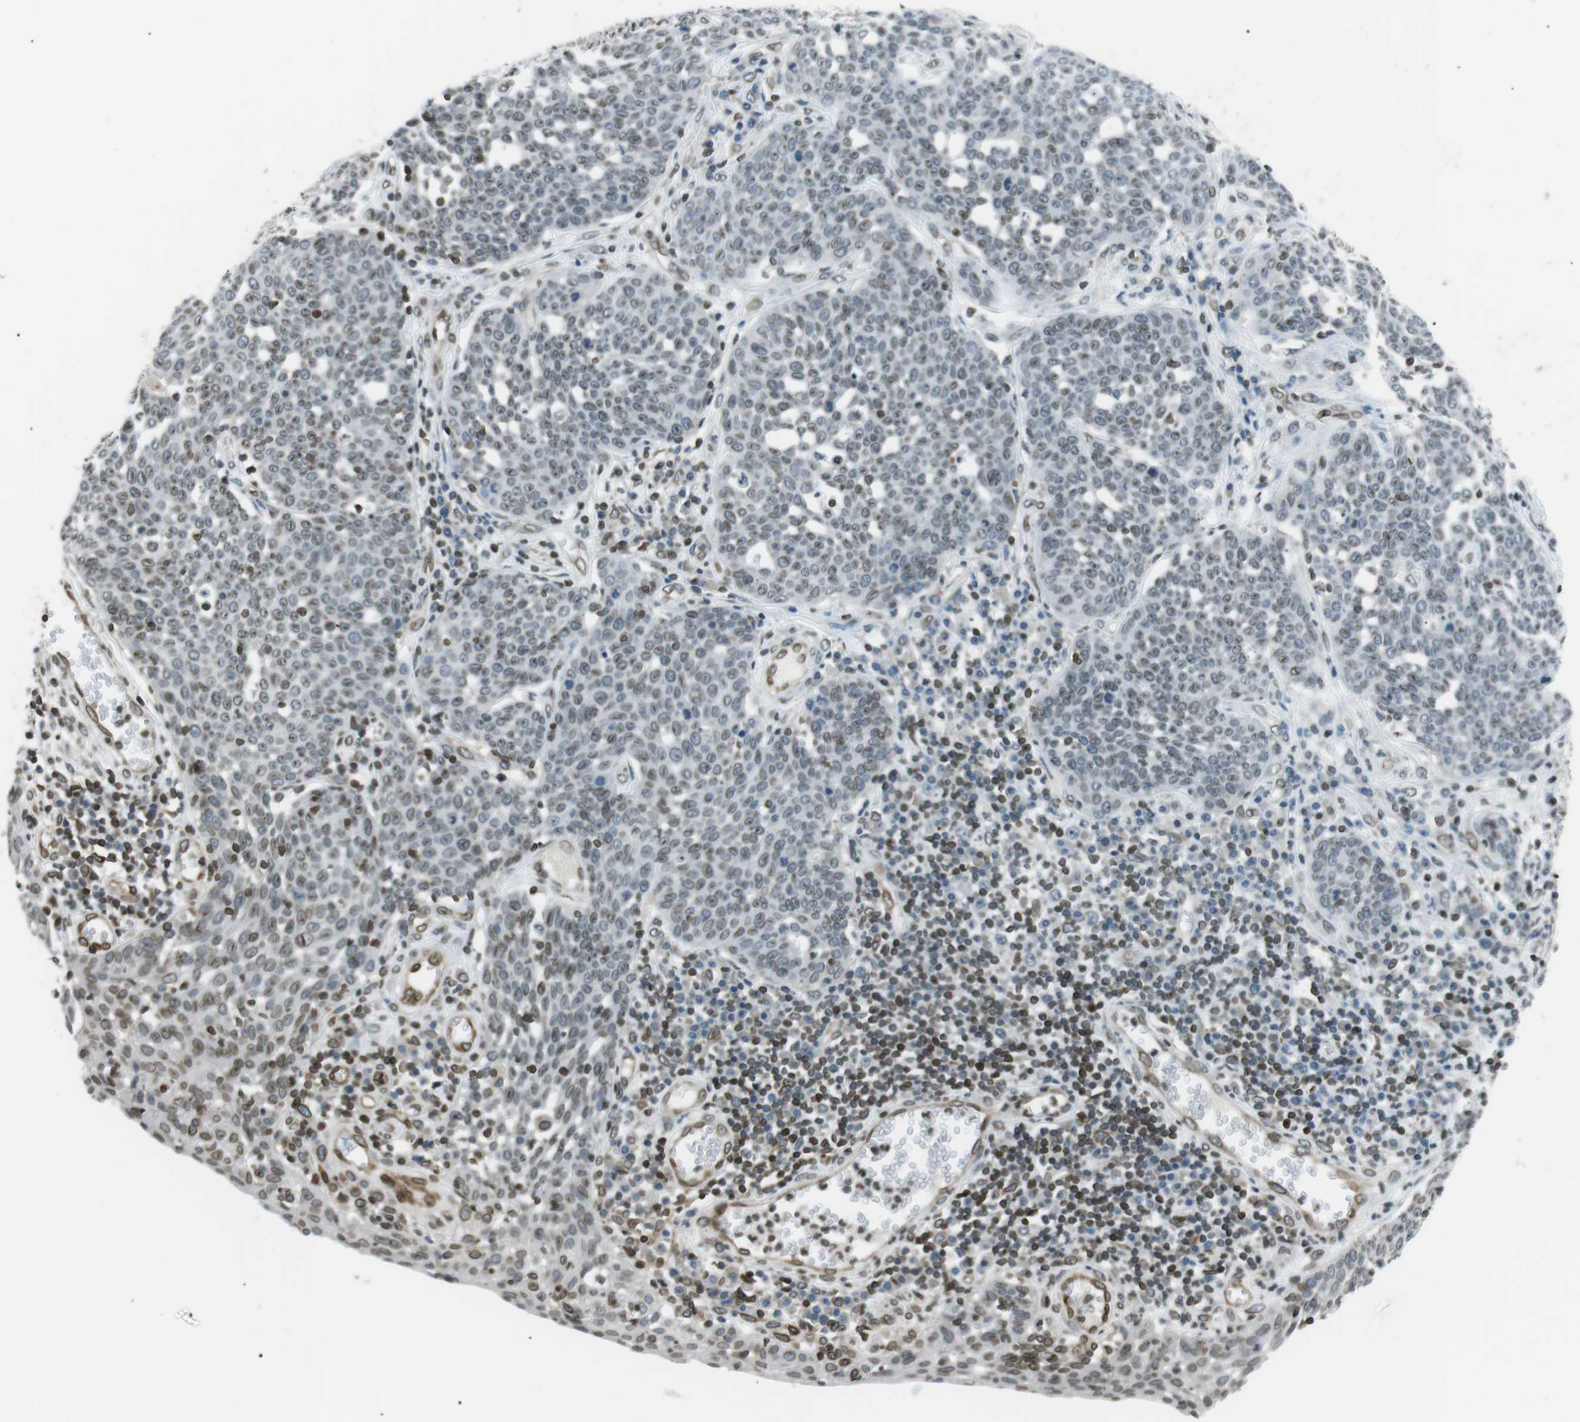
{"staining": {"intensity": "weak", "quantity": "25%-75%", "location": "cytoplasmic/membranous,nuclear"}, "tissue": "cervical cancer", "cell_type": "Tumor cells", "image_type": "cancer", "snomed": [{"axis": "morphology", "description": "Squamous cell carcinoma, NOS"}, {"axis": "topography", "description": "Cervix"}], "caption": "Protein expression analysis of human cervical squamous cell carcinoma reveals weak cytoplasmic/membranous and nuclear staining in approximately 25%-75% of tumor cells.", "gene": "TMX4", "patient": {"sex": "female", "age": 34}}